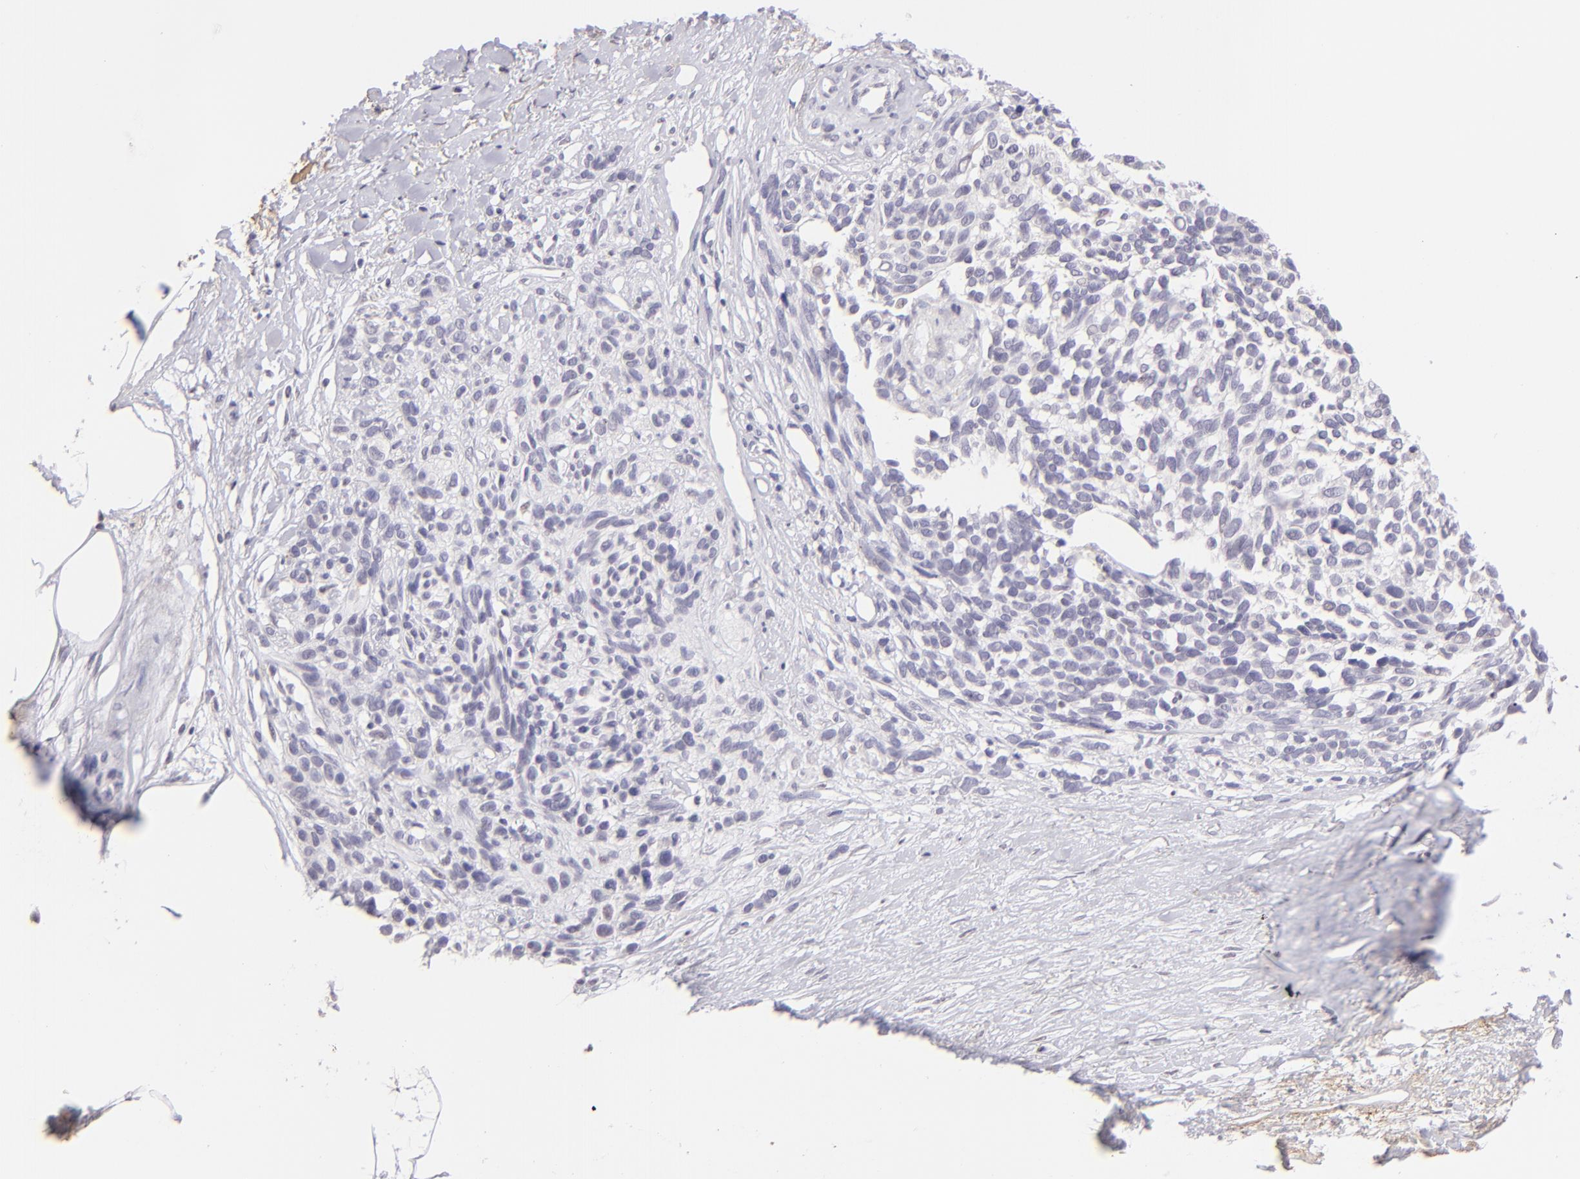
{"staining": {"intensity": "negative", "quantity": "none", "location": "none"}, "tissue": "melanoma", "cell_type": "Tumor cells", "image_type": "cancer", "snomed": [{"axis": "morphology", "description": "Malignant melanoma, NOS"}, {"axis": "topography", "description": "Skin"}], "caption": "Malignant melanoma was stained to show a protein in brown. There is no significant positivity in tumor cells.", "gene": "MAGEA1", "patient": {"sex": "female", "age": 85}}